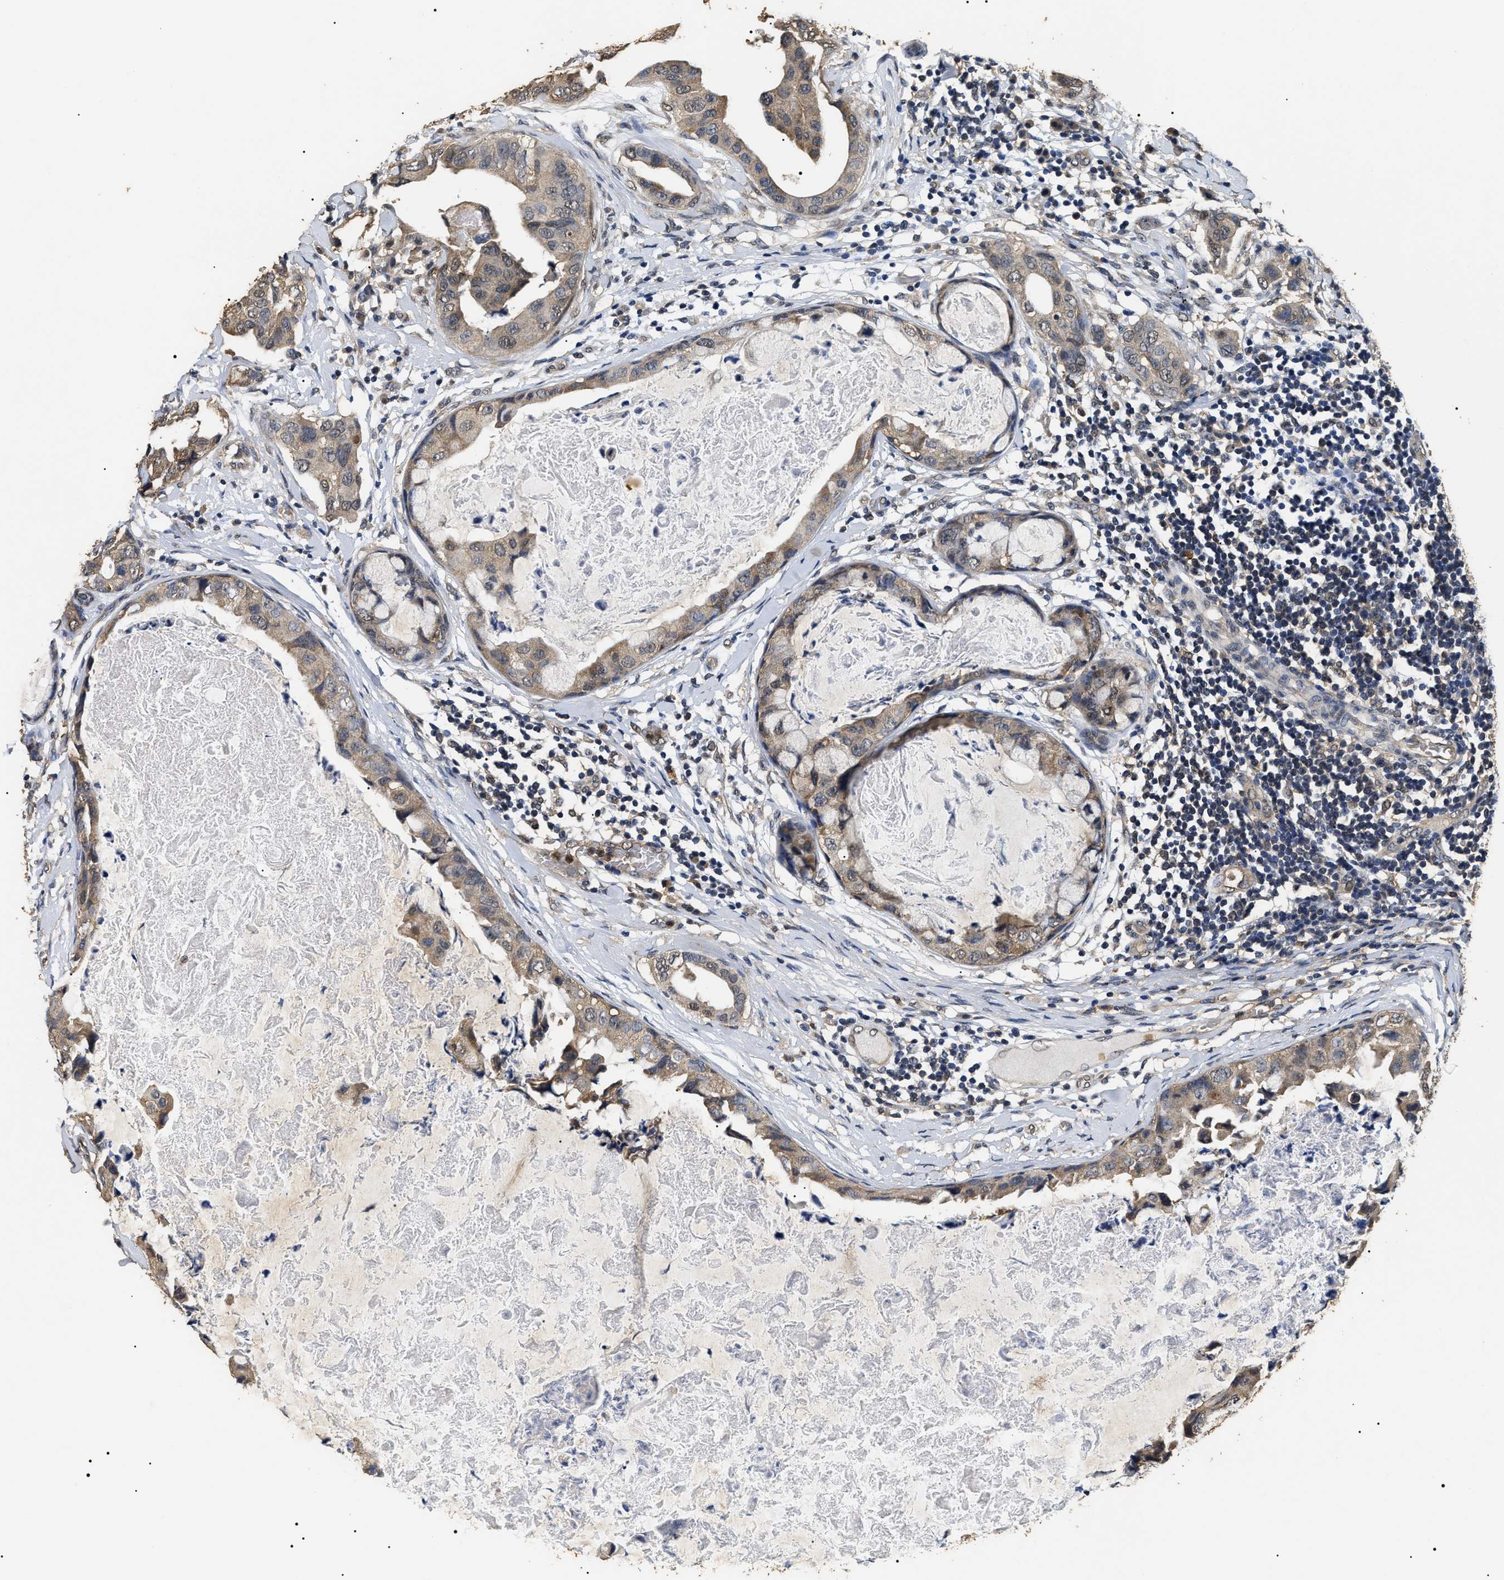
{"staining": {"intensity": "weak", "quantity": ">75%", "location": "cytoplasmic/membranous"}, "tissue": "breast cancer", "cell_type": "Tumor cells", "image_type": "cancer", "snomed": [{"axis": "morphology", "description": "Duct carcinoma"}, {"axis": "topography", "description": "Breast"}], "caption": "IHC of human breast cancer (invasive ductal carcinoma) reveals low levels of weak cytoplasmic/membranous positivity in about >75% of tumor cells.", "gene": "PSMD8", "patient": {"sex": "female", "age": 40}}